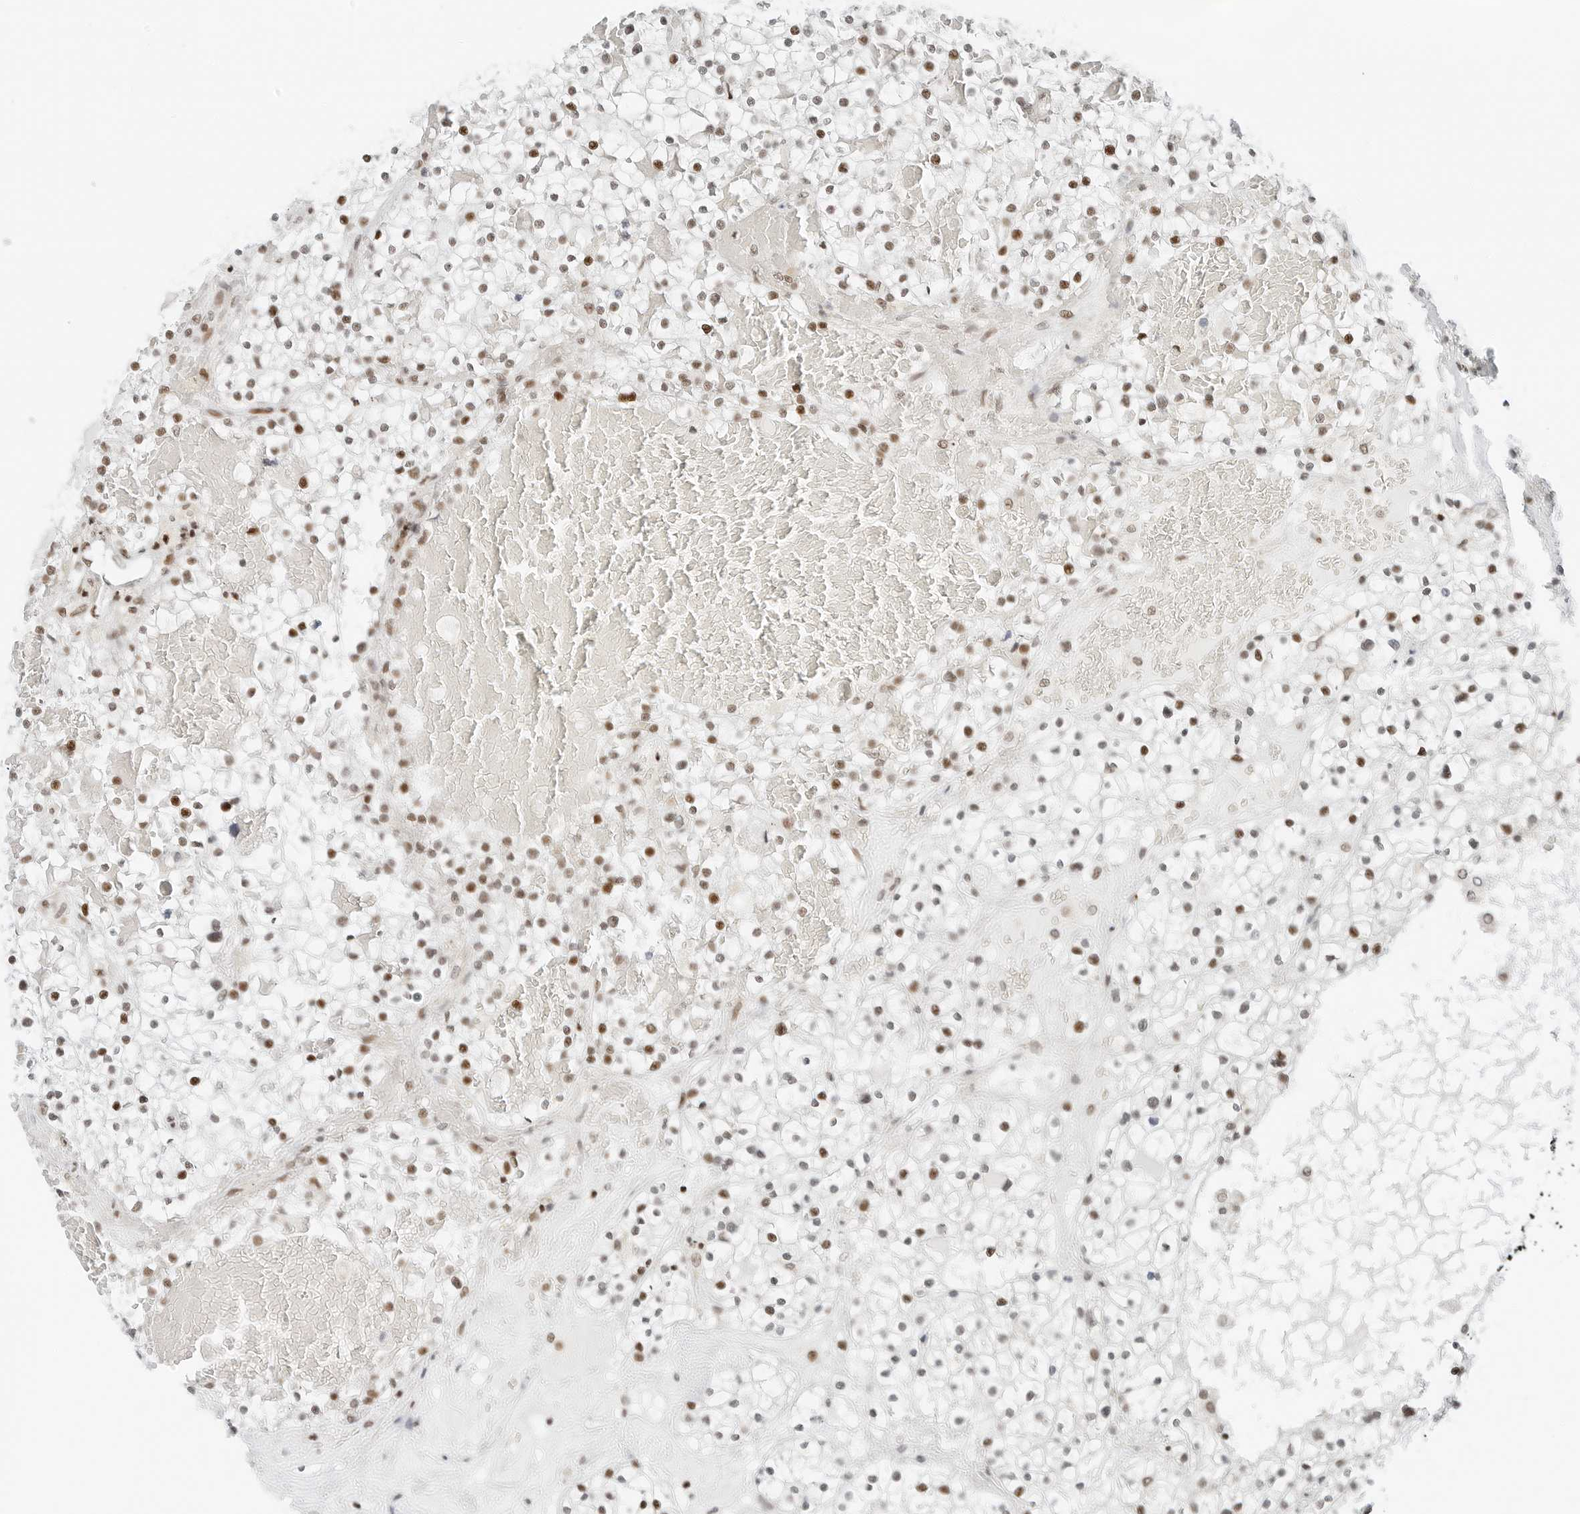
{"staining": {"intensity": "moderate", "quantity": "25%-75%", "location": "nuclear"}, "tissue": "renal cancer", "cell_type": "Tumor cells", "image_type": "cancer", "snomed": [{"axis": "morphology", "description": "Normal tissue, NOS"}, {"axis": "morphology", "description": "Adenocarcinoma, NOS"}, {"axis": "topography", "description": "Kidney"}], "caption": "Moderate nuclear positivity is identified in about 25%-75% of tumor cells in renal cancer.", "gene": "CRTC2", "patient": {"sex": "male", "age": 68}}